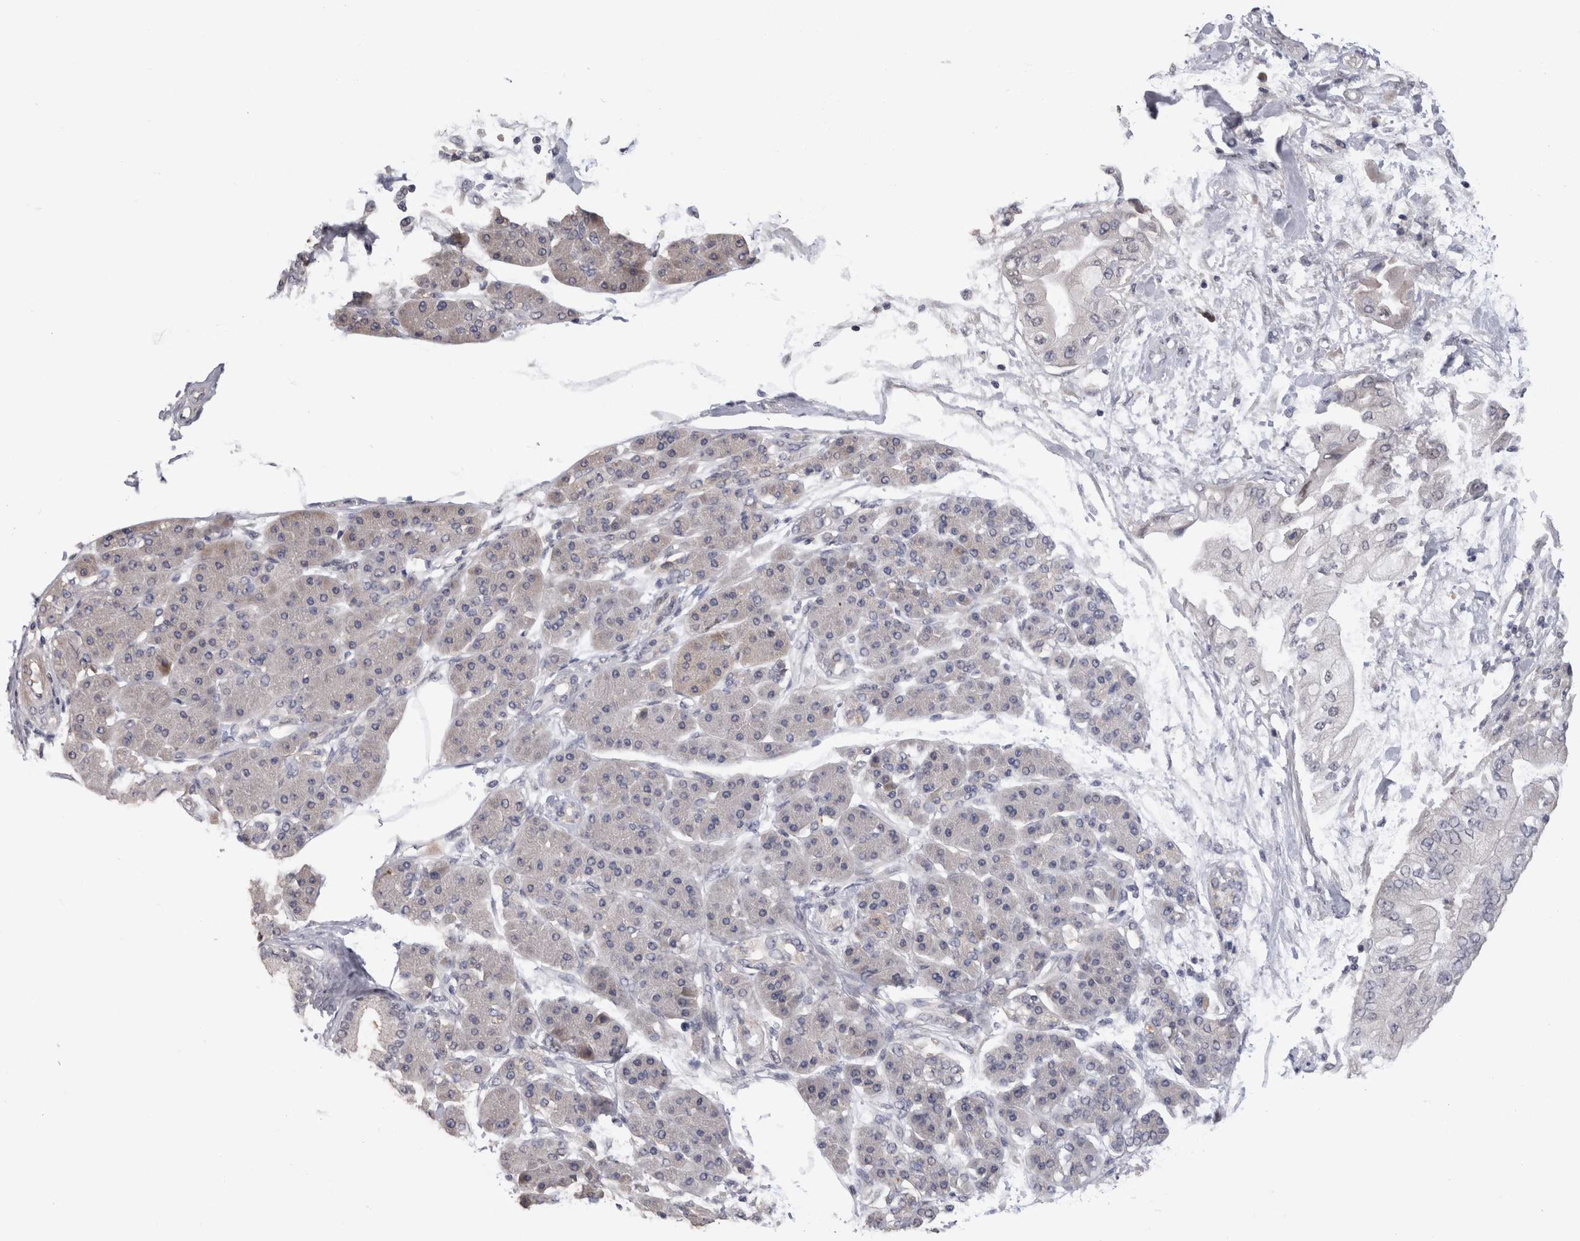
{"staining": {"intensity": "negative", "quantity": "none", "location": "none"}, "tissue": "pancreatic cancer", "cell_type": "Tumor cells", "image_type": "cancer", "snomed": [{"axis": "morphology", "description": "Adenocarcinoma, NOS"}, {"axis": "morphology", "description": "Adenocarcinoma, metastatic, NOS"}, {"axis": "topography", "description": "Lymph node"}, {"axis": "topography", "description": "Pancreas"}, {"axis": "topography", "description": "Duodenum"}], "caption": "A high-resolution micrograph shows IHC staining of adenocarcinoma (pancreatic), which exhibits no significant staining in tumor cells.", "gene": "CRYBG1", "patient": {"sex": "female", "age": 64}}